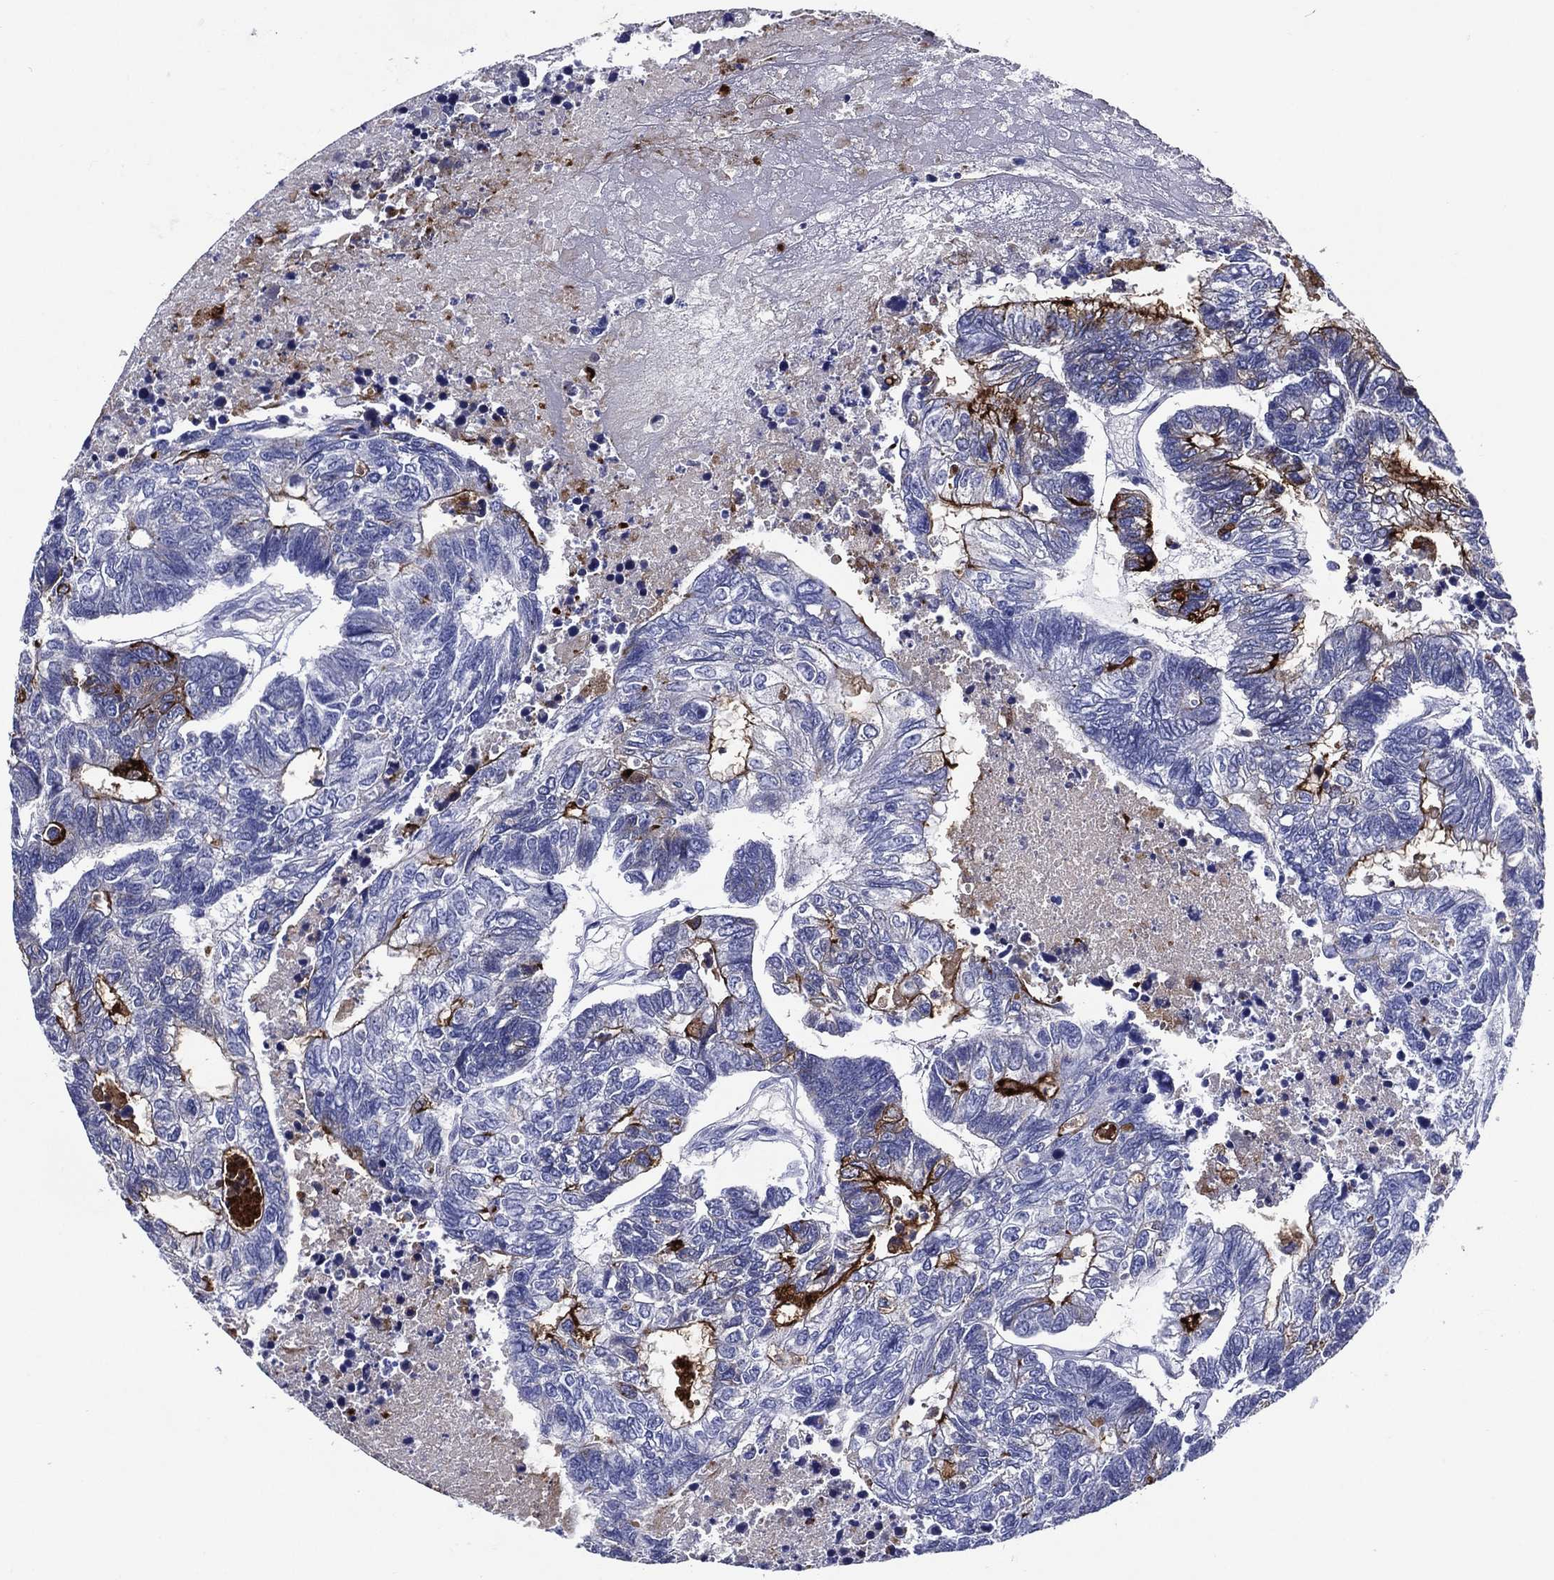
{"staining": {"intensity": "strong", "quantity": "<25%", "location": "cytoplasmic/membranous"}, "tissue": "colorectal cancer", "cell_type": "Tumor cells", "image_type": "cancer", "snomed": [{"axis": "morphology", "description": "Adenocarcinoma, NOS"}, {"axis": "topography", "description": "Colon"}], "caption": "Adenocarcinoma (colorectal) stained for a protein (brown) demonstrates strong cytoplasmic/membranous positive expression in about <25% of tumor cells.", "gene": "ACE2", "patient": {"sex": "female", "age": 48}}